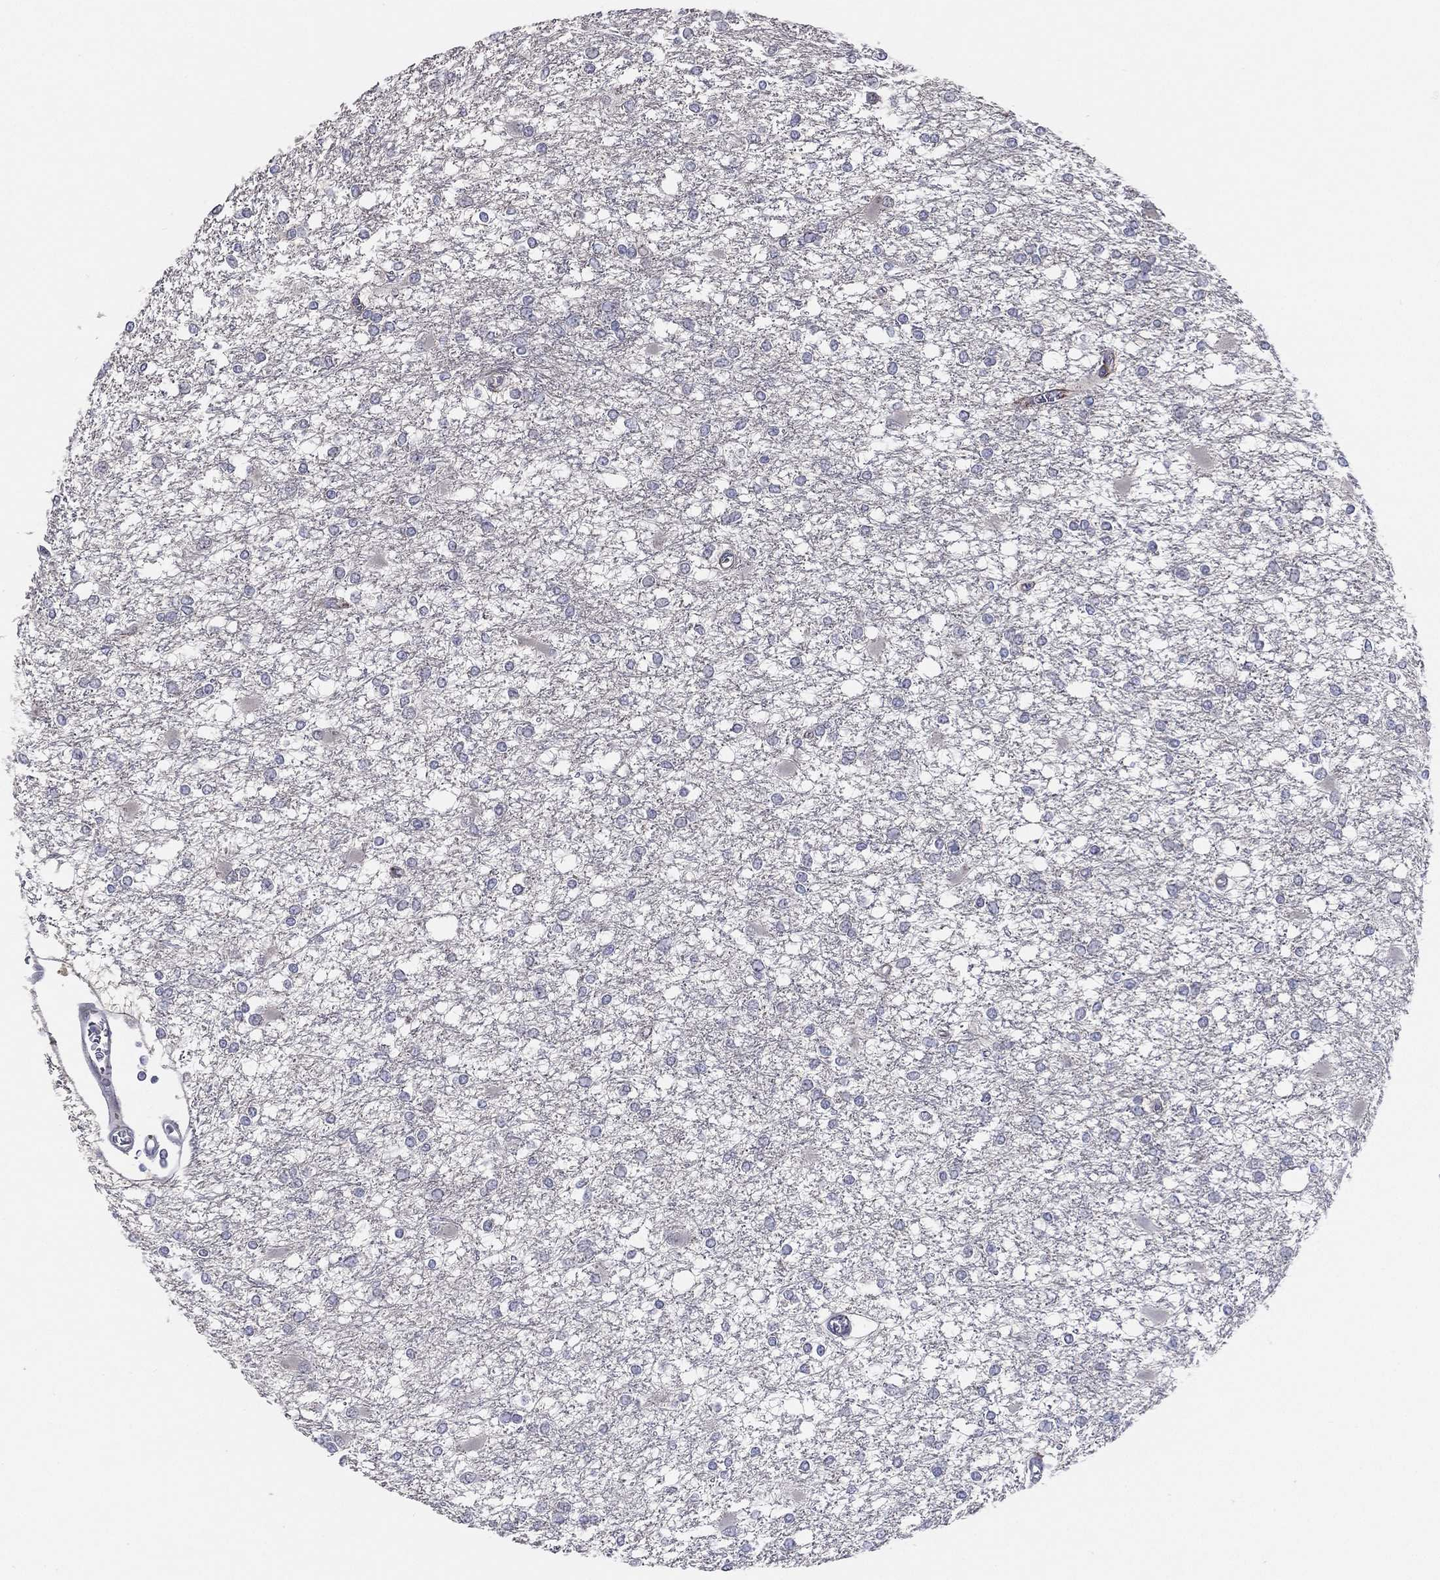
{"staining": {"intensity": "negative", "quantity": "none", "location": "none"}, "tissue": "glioma", "cell_type": "Tumor cells", "image_type": "cancer", "snomed": [{"axis": "morphology", "description": "Glioma, malignant, High grade"}, {"axis": "topography", "description": "Cerebral cortex"}], "caption": "There is no significant expression in tumor cells of glioma. (DAB (3,3'-diaminobenzidine) immunohistochemistry (IHC), high magnification).", "gene": "UTP14A", "patient": {"sex": "male", "age": 79}}